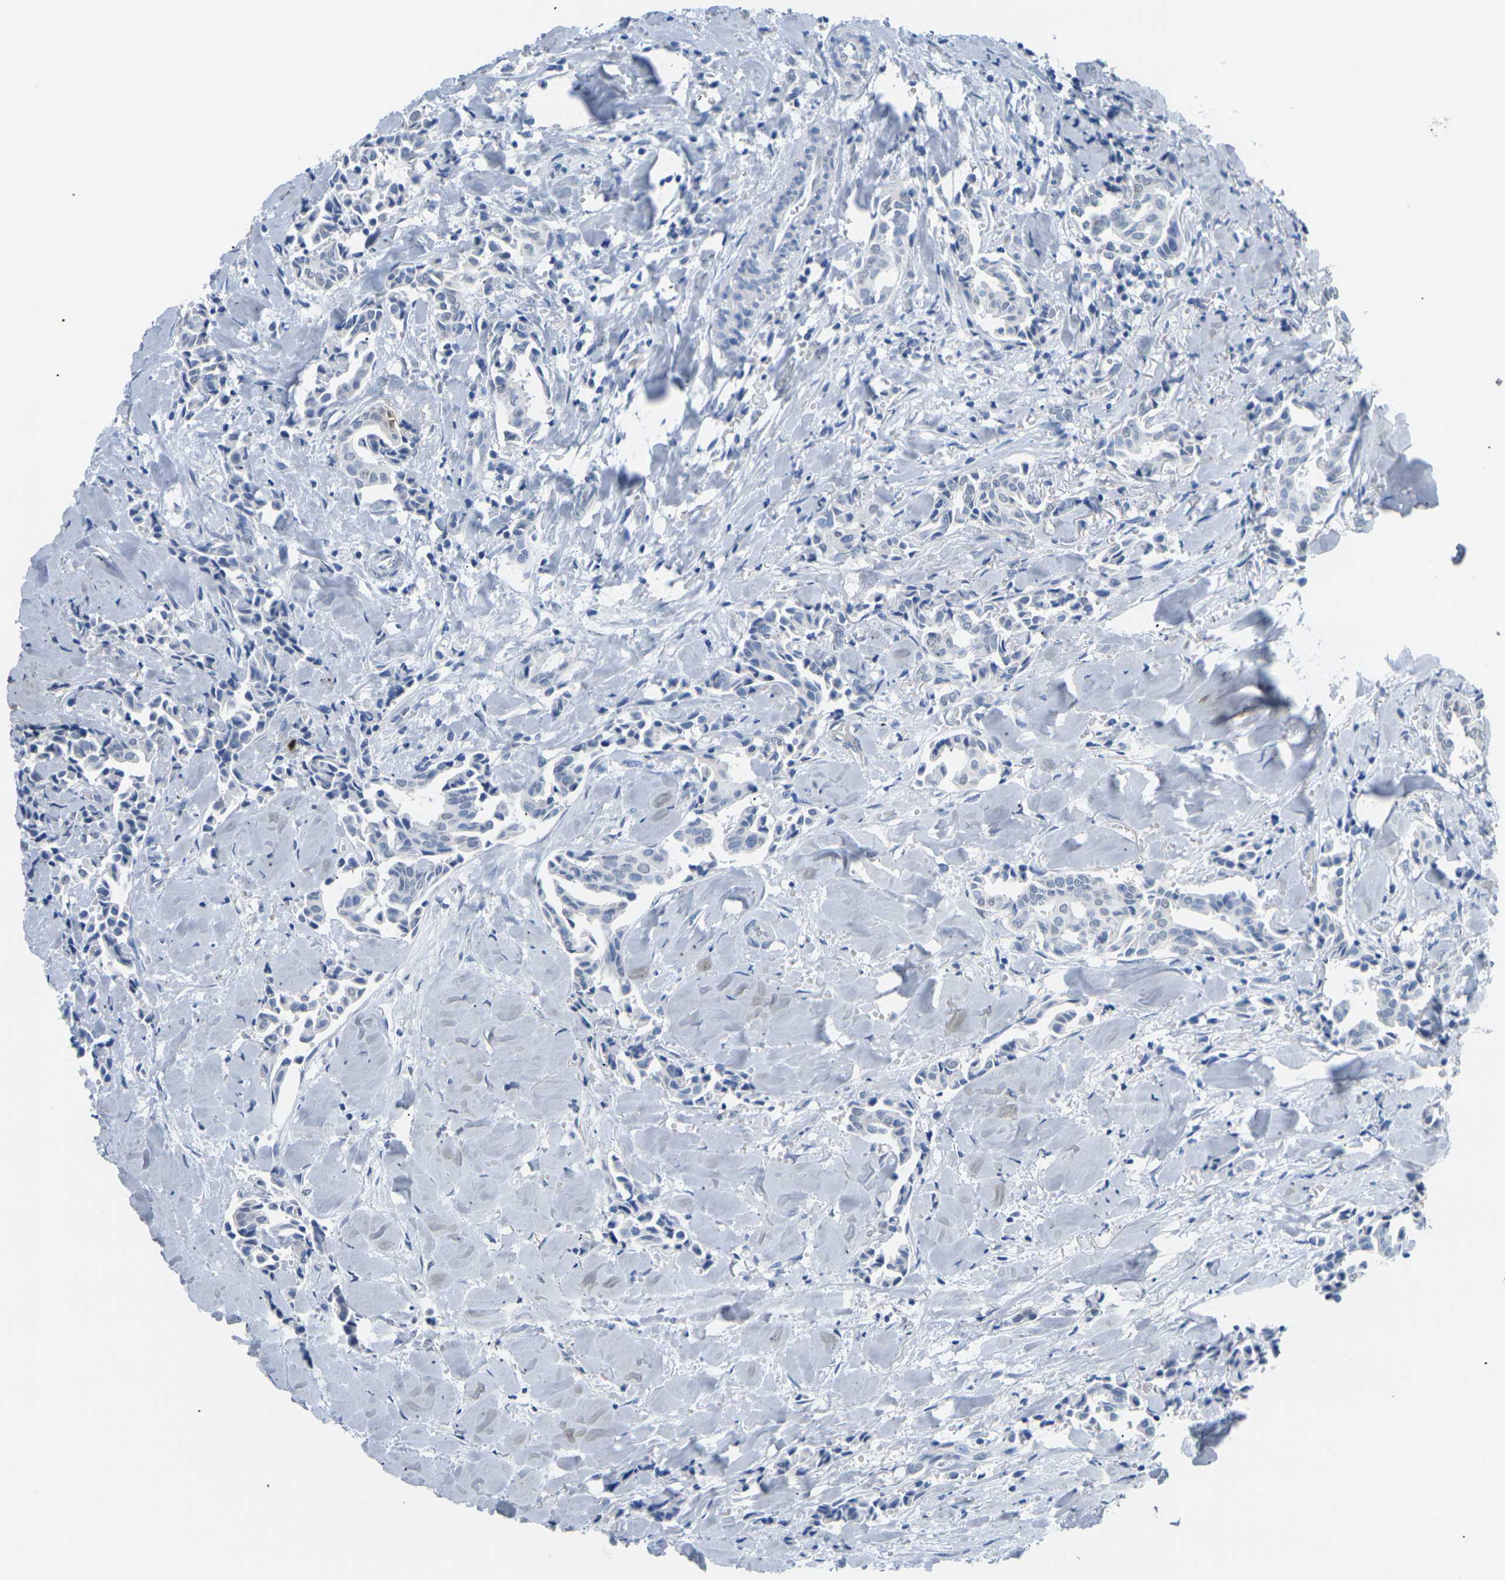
{"staining": {"intensity": "negative", "quantity": "none", "location": "none"}, "tissue": "head and neck cancer", "cell_type": "Tumor cells", "image_type": "cancer", "snomed": [{"axis": "morphology", "description": "Adenocarcinoma, NOS"}, {"axis": "topography", "description": "Salivary gland"}, {"axis": "topography", "description": "Head-Neck"}], "caption": "IHC micrograph of human head and neck cancer stained for a protein (brown), which shows no positivity in tumor cells.", "gene": "CTAG1A", "patient": {"sex": "female", "age": 59}}